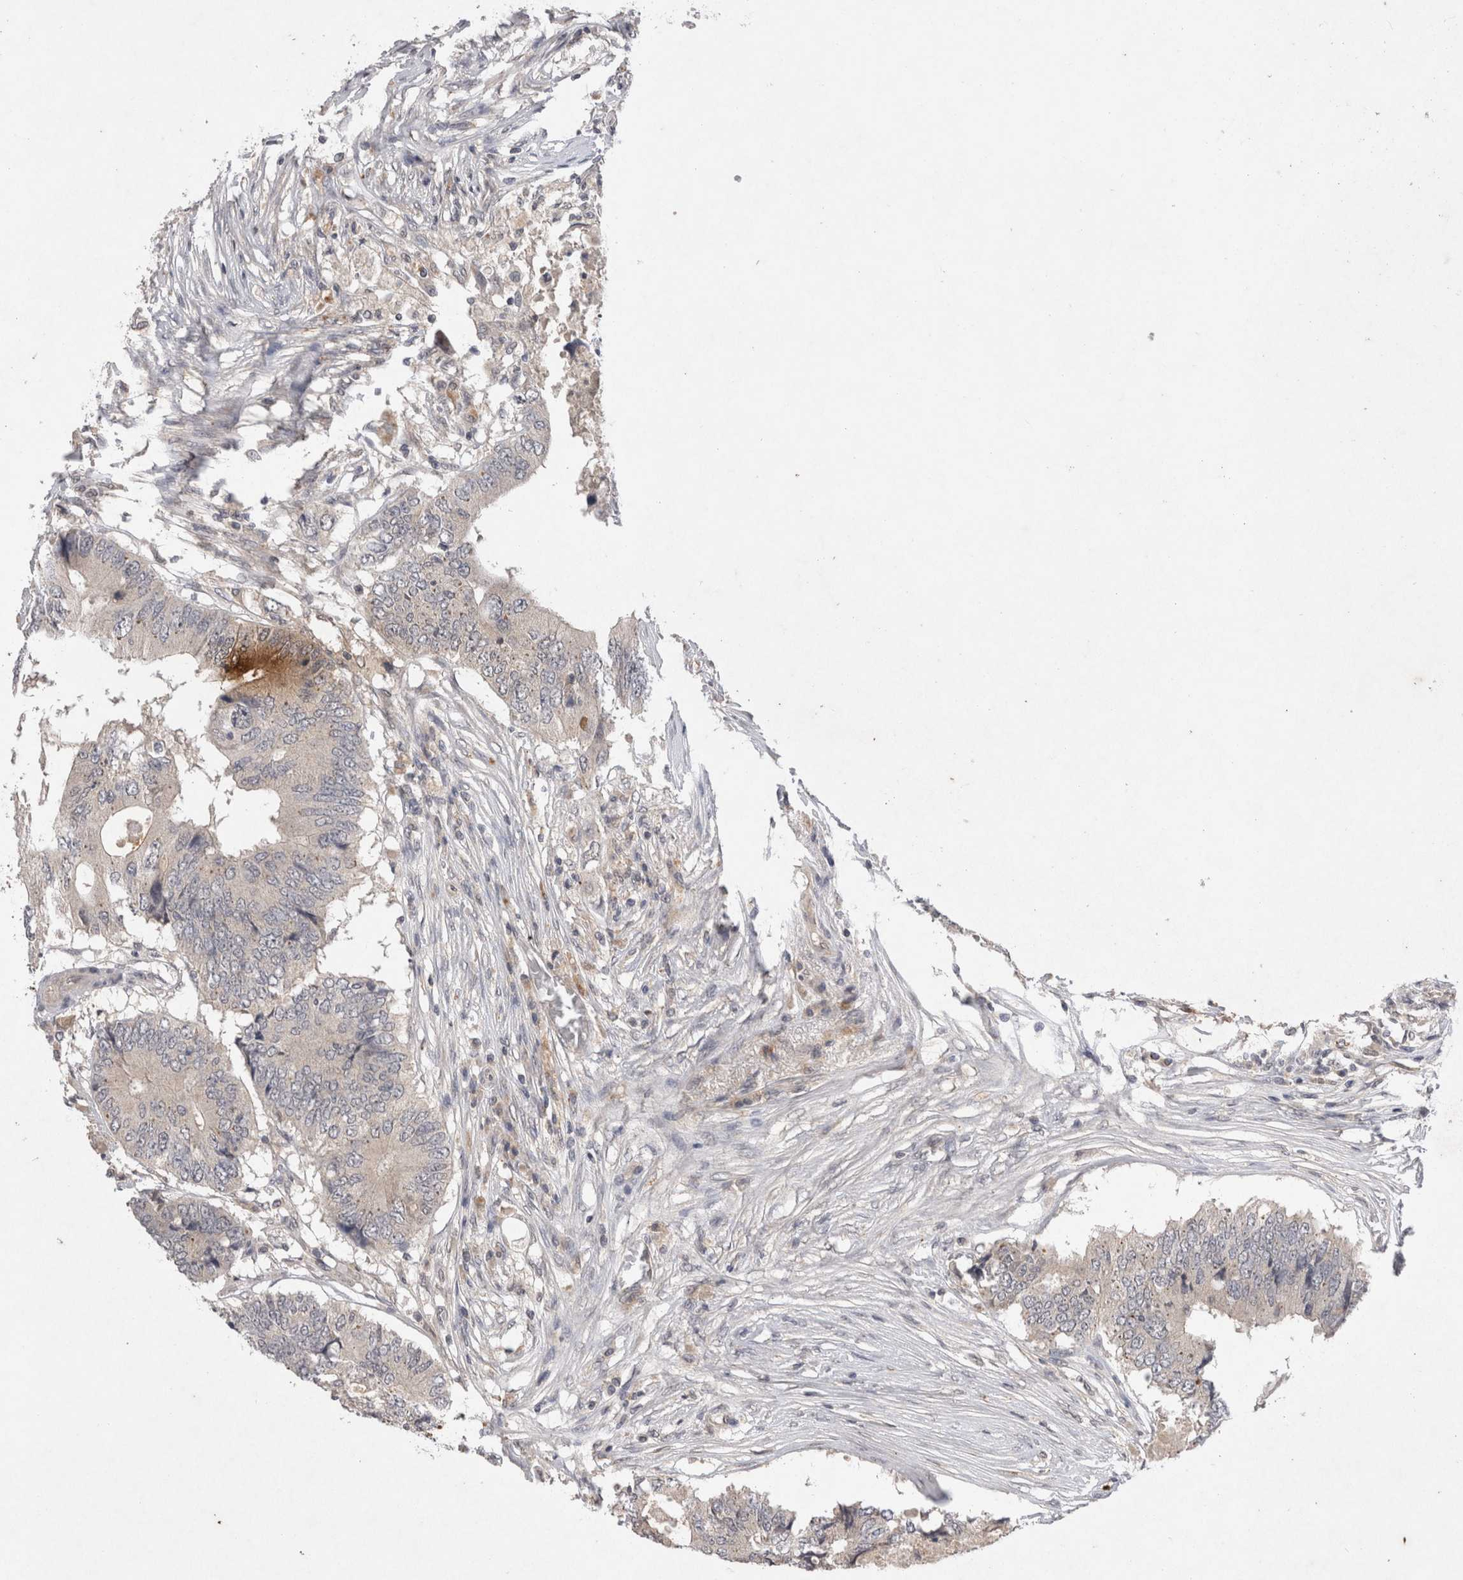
{"staining": {"intensity": "negative", "quantity": "none", "location": "none"}, "tissue": "colorectal cancer", "cell_type": "Tumor cells", "image_type": "cancer", "snomed": [{"axis": "morphology", "description": "Adenocarcinoma, NOS"}, {"axis": "topography", "description": "Colon"}], "caption": "This is an IHC photomicrograph of colorectal adenocarcinoma. There is no staining in tumor cells.", "gene": "RASSF3", "patient": {"sex": "male", "age": 71}}